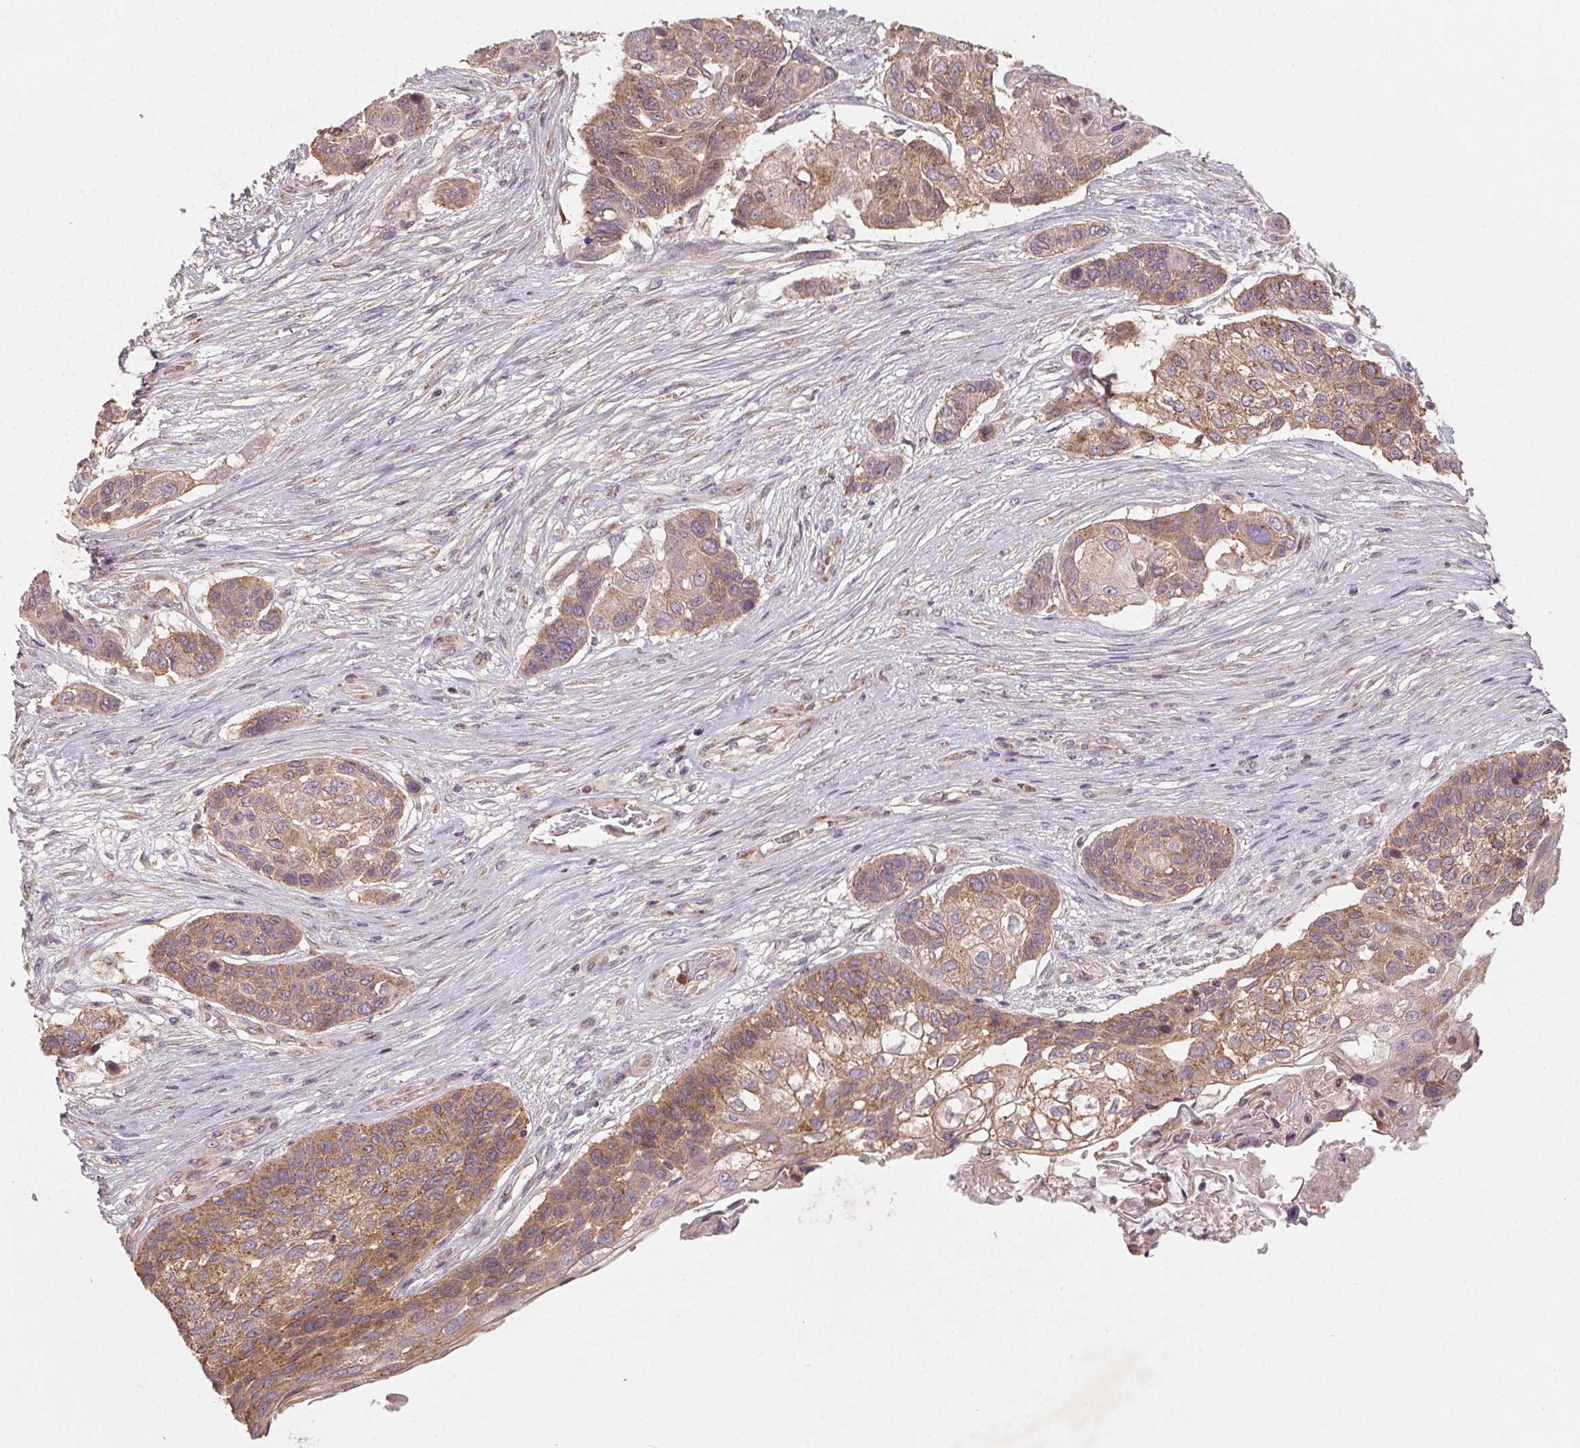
{"staining": {"intensity": "moderate", "quantity": ">75%", "location": "cytoplasmic/membranous"}, "tissue": "lung cancer", "cell_type": "Tumor cells", "image_type": "cancer", "snomed": [{"axis": "morphology", "description": "Squamous cell carcinoma, NOS"}, {"axis": "topography", "description": "Lung"}], "caption": "Immunohistochemistry staining of lung squamous cell carcinoma, which exhibits medium levels of moderate cytoplasmic/membranous positivity in approximately >75% of tumor cells indicating moderate cytoplasmic/membranous protein expression. The staining was performed using DAB (brown) for protein detection and nuclei were counterstained in hematoxylin (blue).", "gene": "AP1S1", "patient": {"sex": "male", "age": 69}}